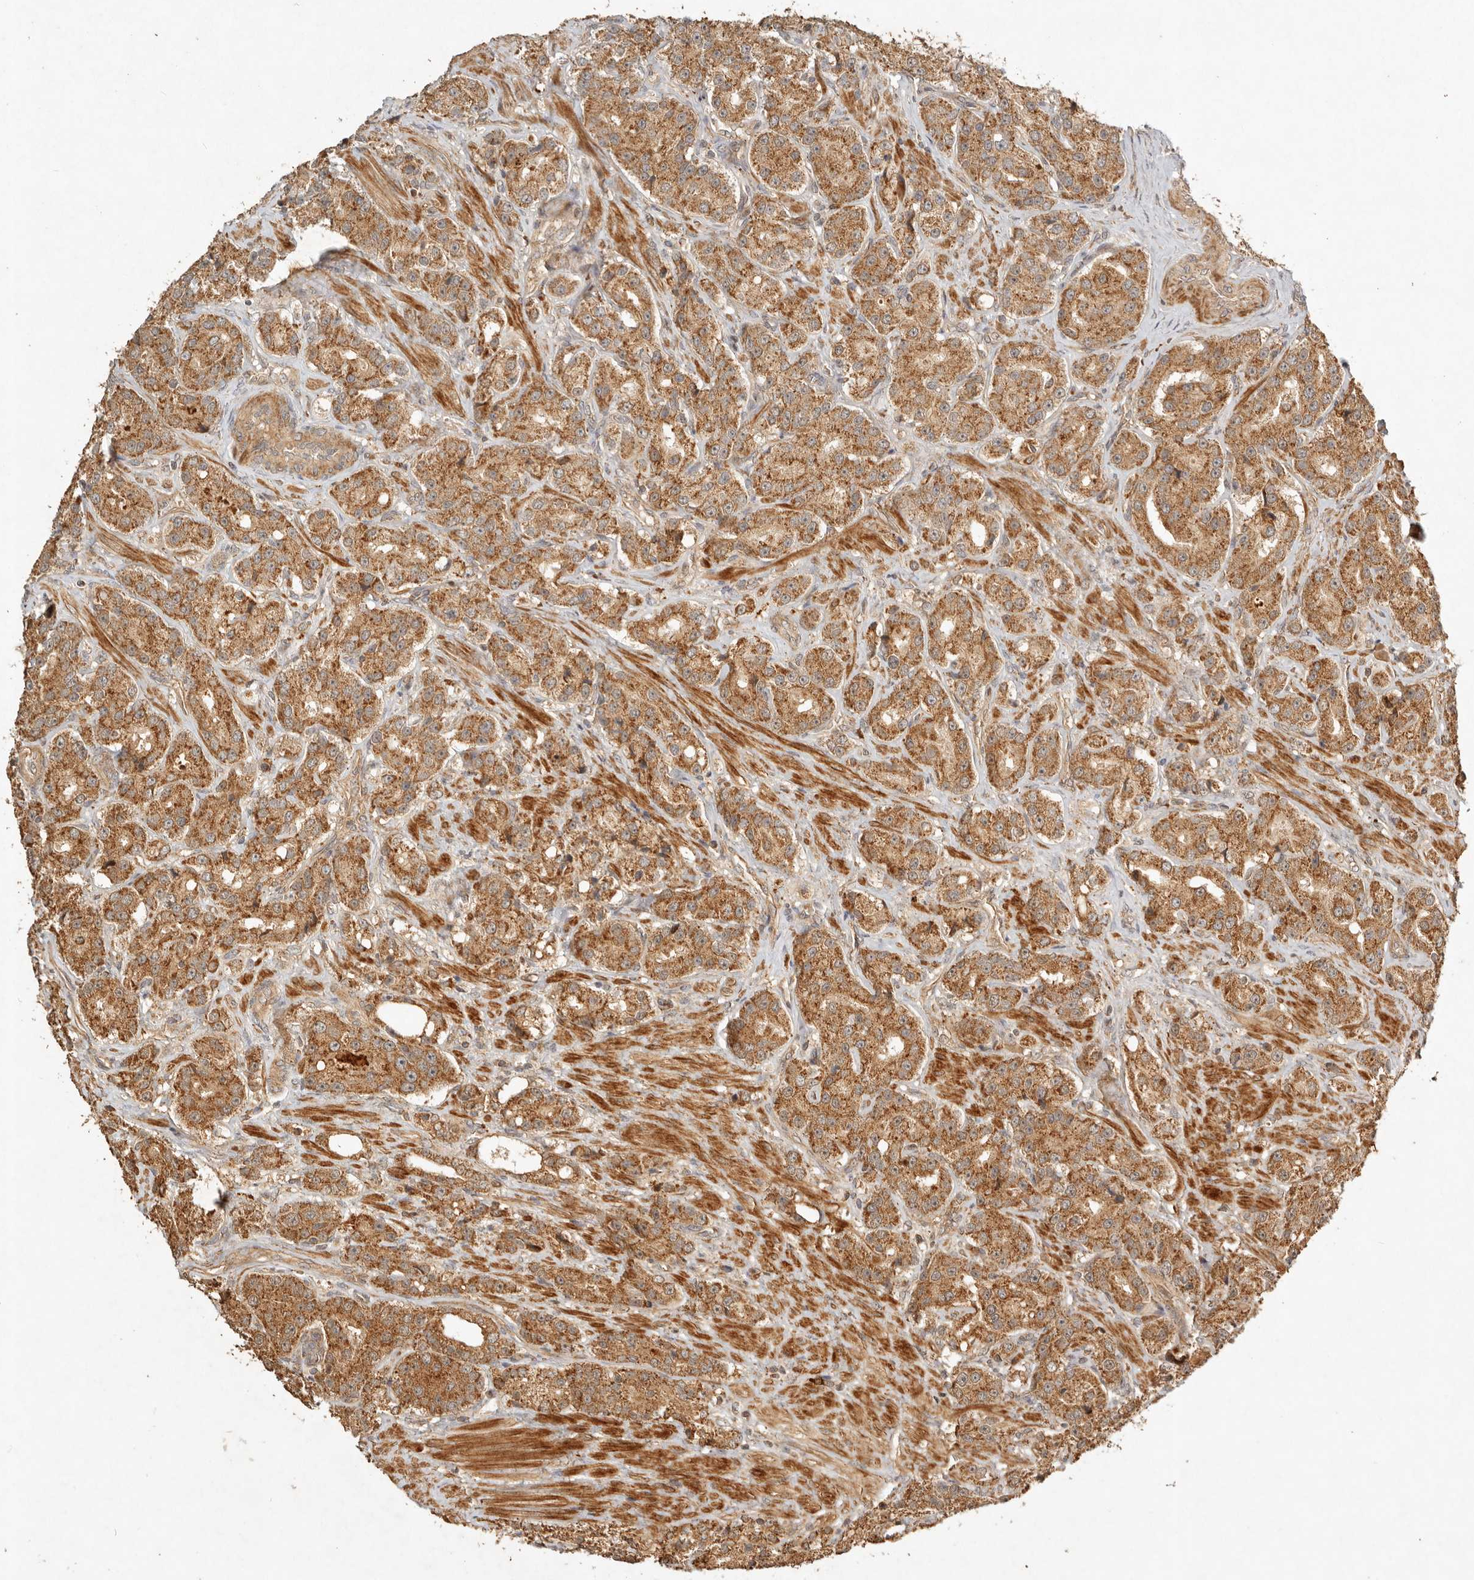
{"staining": {"intensity": "moderate", "quantity": ">75%", "location": "cytoplasmic/membranous"}, "tissue": "prostate cancer", "cell_type": "Tumor cells", "image_type": "cancer", "snomed": [{"axis": "morphology", "description": "Adenocarcinoma, High grade"}, {"axis": "topography", "description": "Prostate"}], "caption": "IHC image of prostate cancer (adenocarcinoma (high-grade)) stained for a protein (brown), which demonstrates medium levels of moderate cytoplasmic/membranous expression in approximately >75% of tumor cells.", "gene": "CLEC4C", "patient": {"sex": "male", "age": 60}}